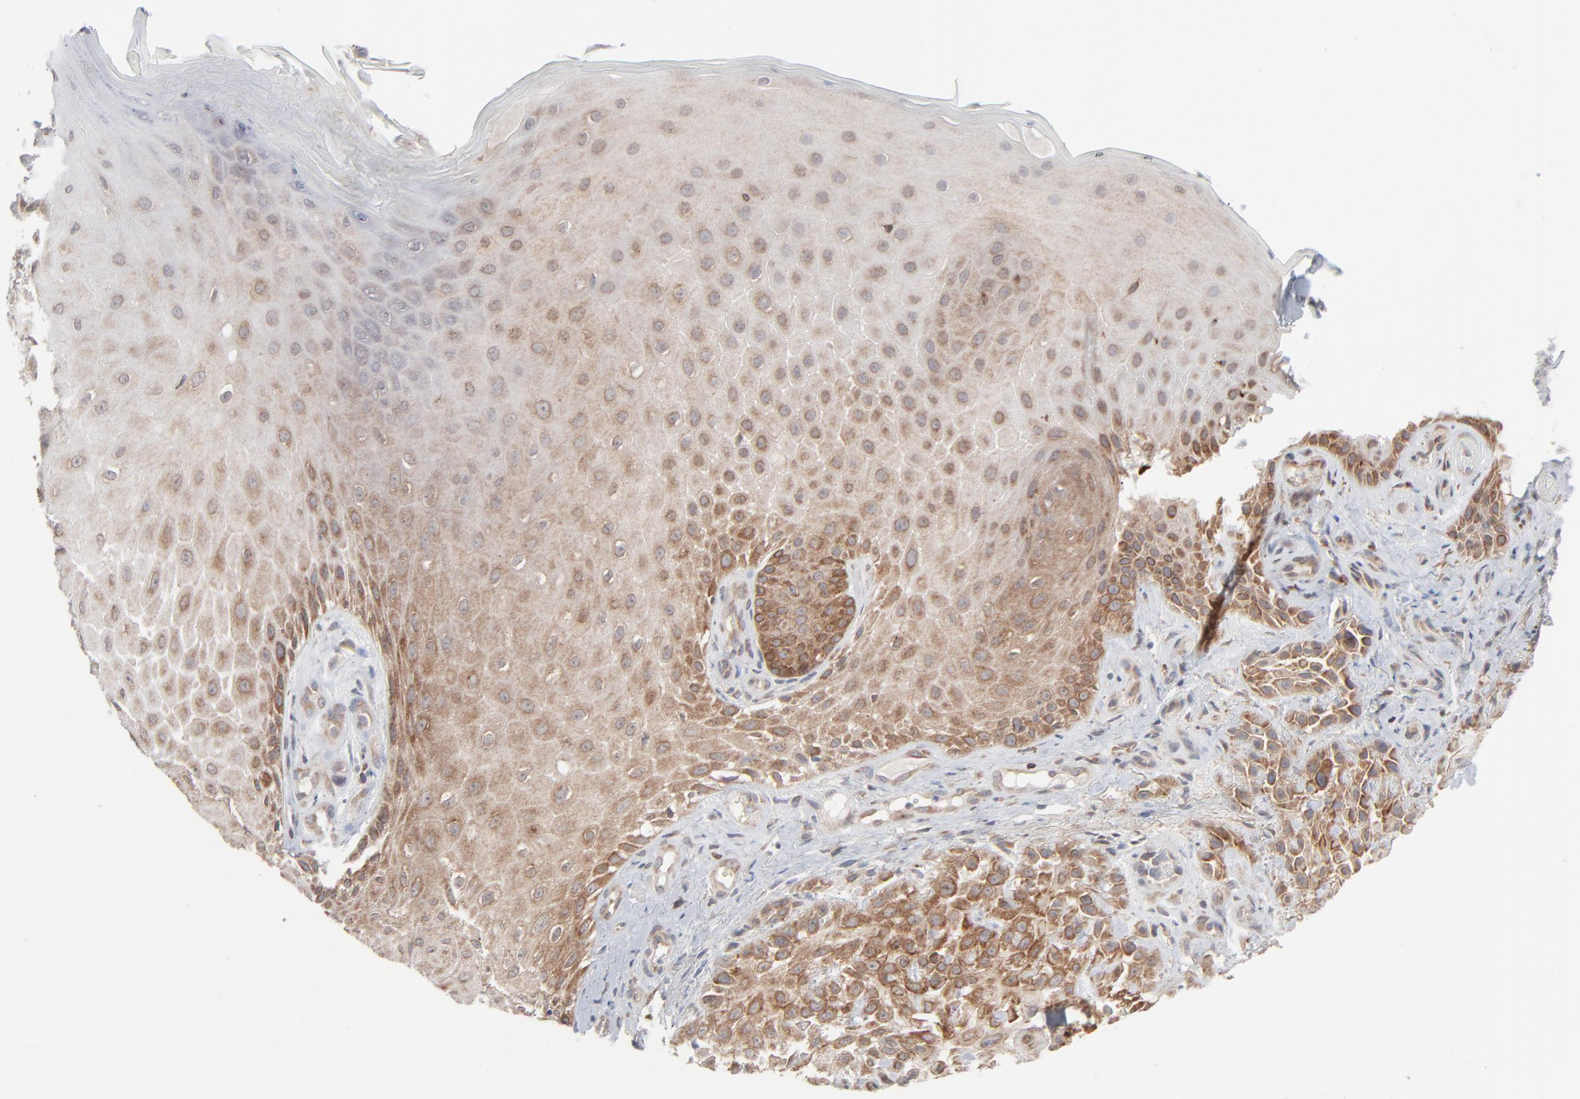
{"staining": {"intensity": "moderate", "quantity": ">75%", "location": "cytoplasmic/membranous"}, "tissue": "skin cancer", "cell_type": "Tumor cells", "image_type": "cancer", "snomed": [{"axis": "morphology", "description": "Squamous cell carcinoma, NOS"}, {"axis": "topography", "description": "Skin"}], "caption": "Skin squamous cell carcinoma stained for a protein (brown) displays moderate cytoplasmic/membranous positive staining in approximately >75% of tumor cells.", "gene": "KDSR", "patient": {"sex": "female", "age": 42}}